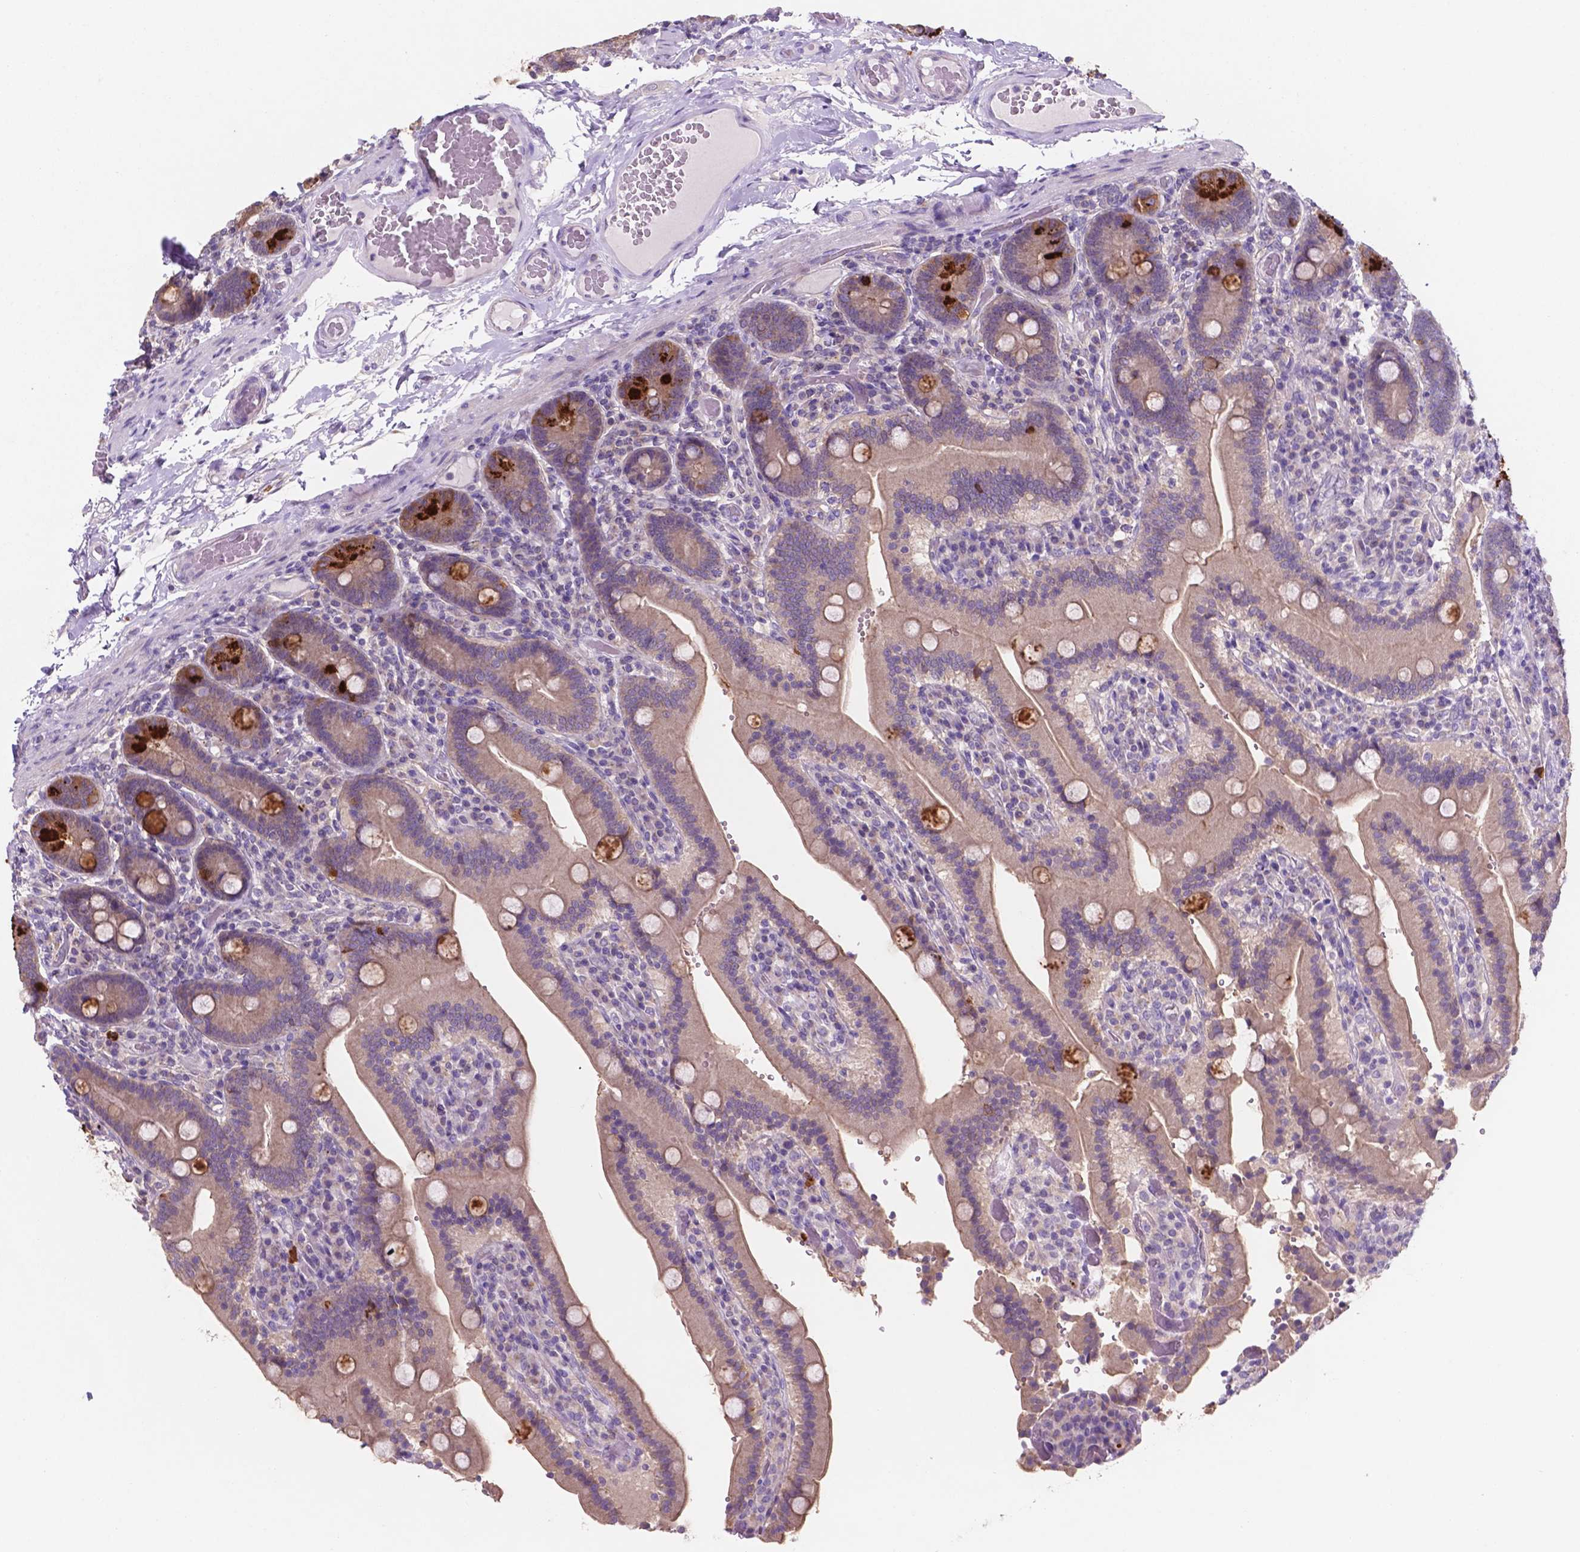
{"staining": {"intensity": "strong", "quantity": "<25%", "location": "cytoplasmic/membranous"}, "tissue": "duodenum", "cell_type": "Glandular cells", "image_type": "normal", "snomed": [{"axis": "morphology", "description": "Normal tissue, NOS"}, {"axis": "topography", "description": "Duodenum"}], "caption": "IHC micrograph of unremarkable duodenum stained for a protein (brown), which exhibits medium levels of strong cytoplasmic/membranous staining in approximately <25% of glandular cells.", "gene": "MKRN2OS", "patient": {"sex": "female", "age": 62}}